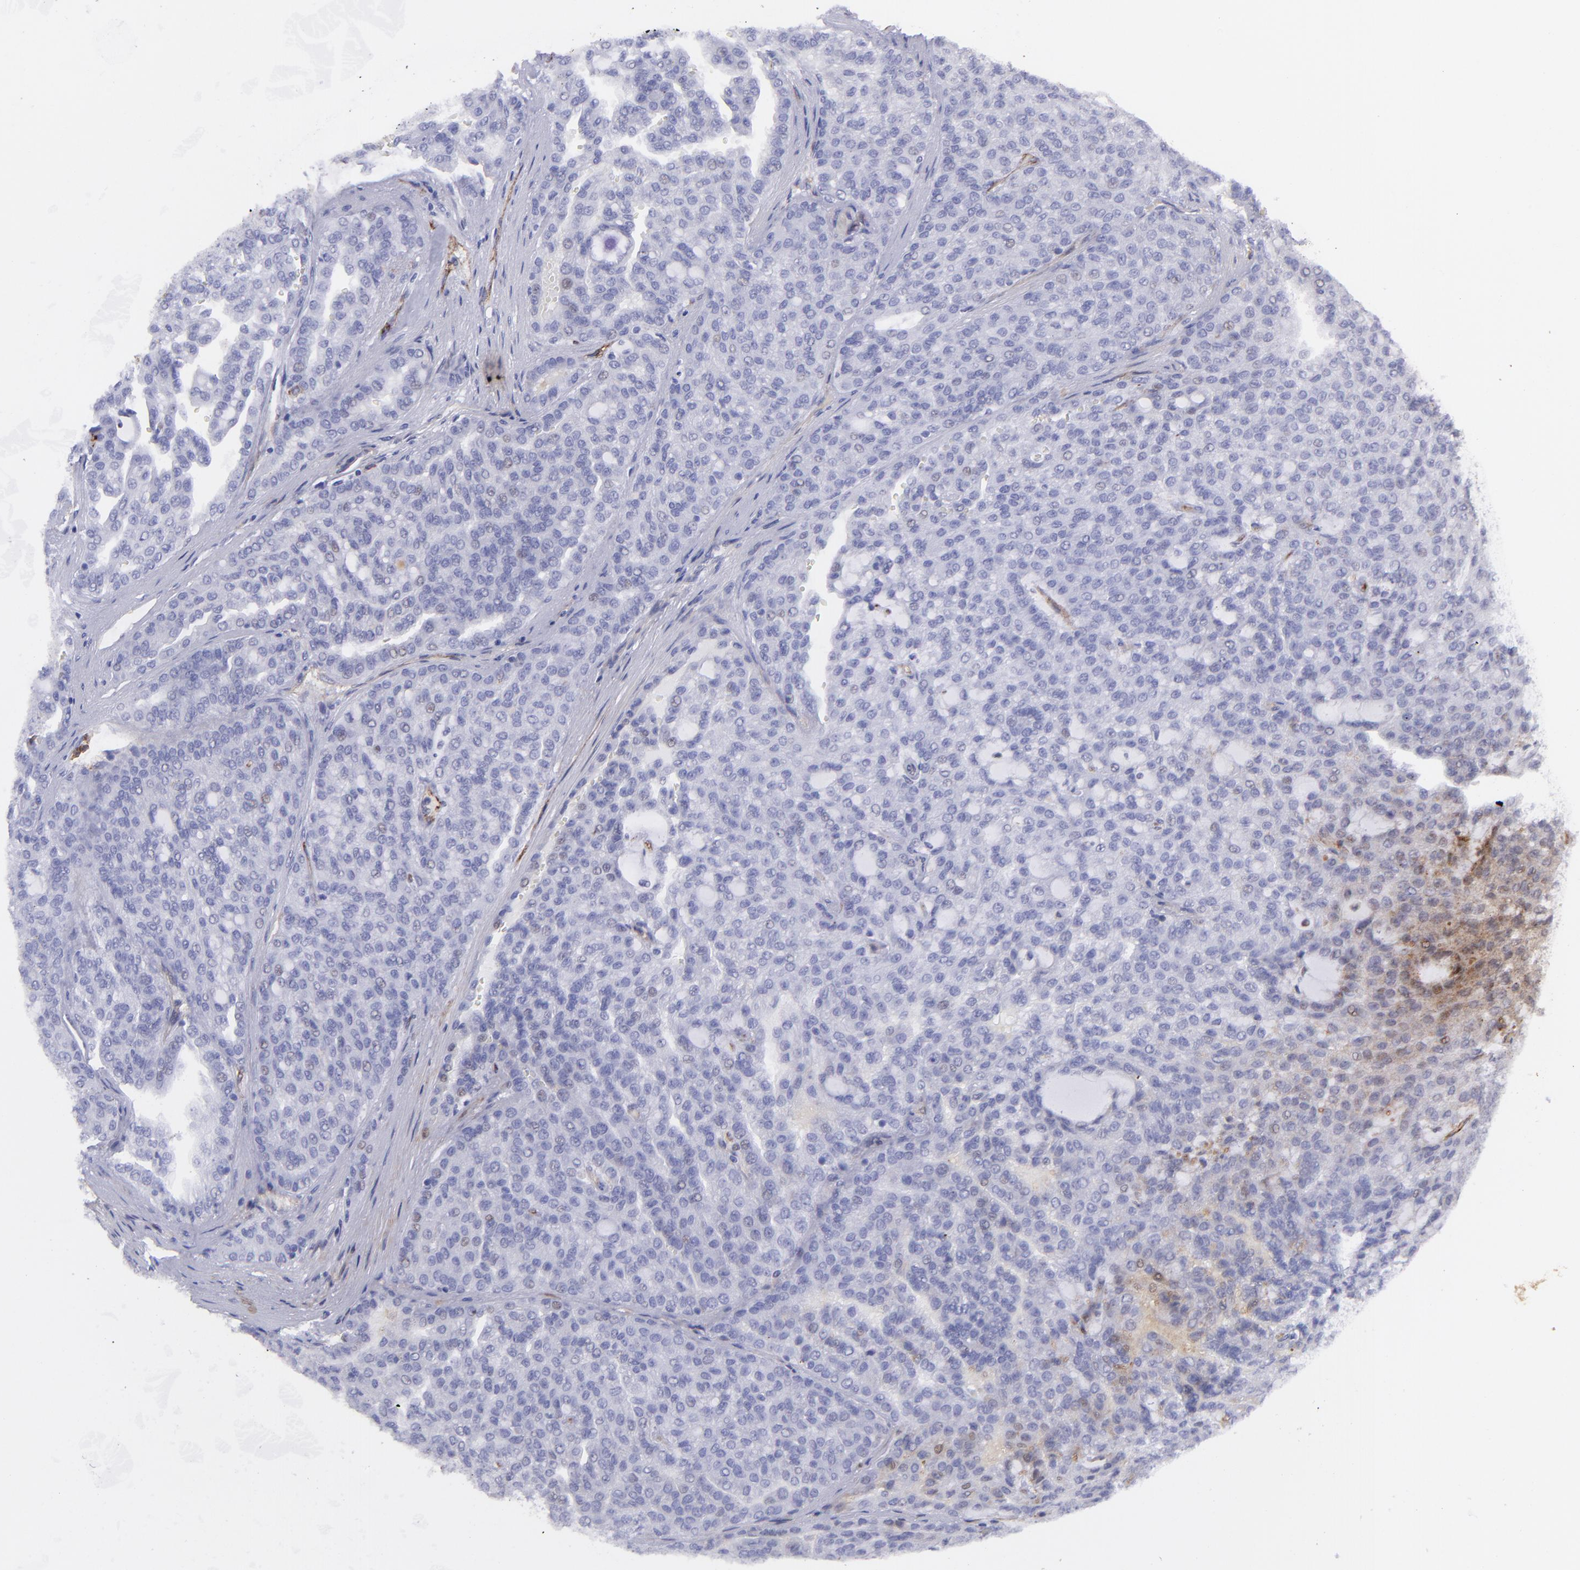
{"staining": {"intensity": "negative", "quantity": "none", "location": "none"}, "tissue": "renal cancer", "cell_type": "Tumor cells", "image_type": "cancer", "snomed": [{"axis": "morphology", "description": "Adenocarcinoma, NOS"}, {"axis": "topography", "description": "Kidney"}], "caption": "This is a histopathology image of immunohistochemistry staining of adenocarcinoma (renal), which shows no positivity in tumor cells.", "gene": "DYSF", "patient": {"sex": "male", "age": 63}}